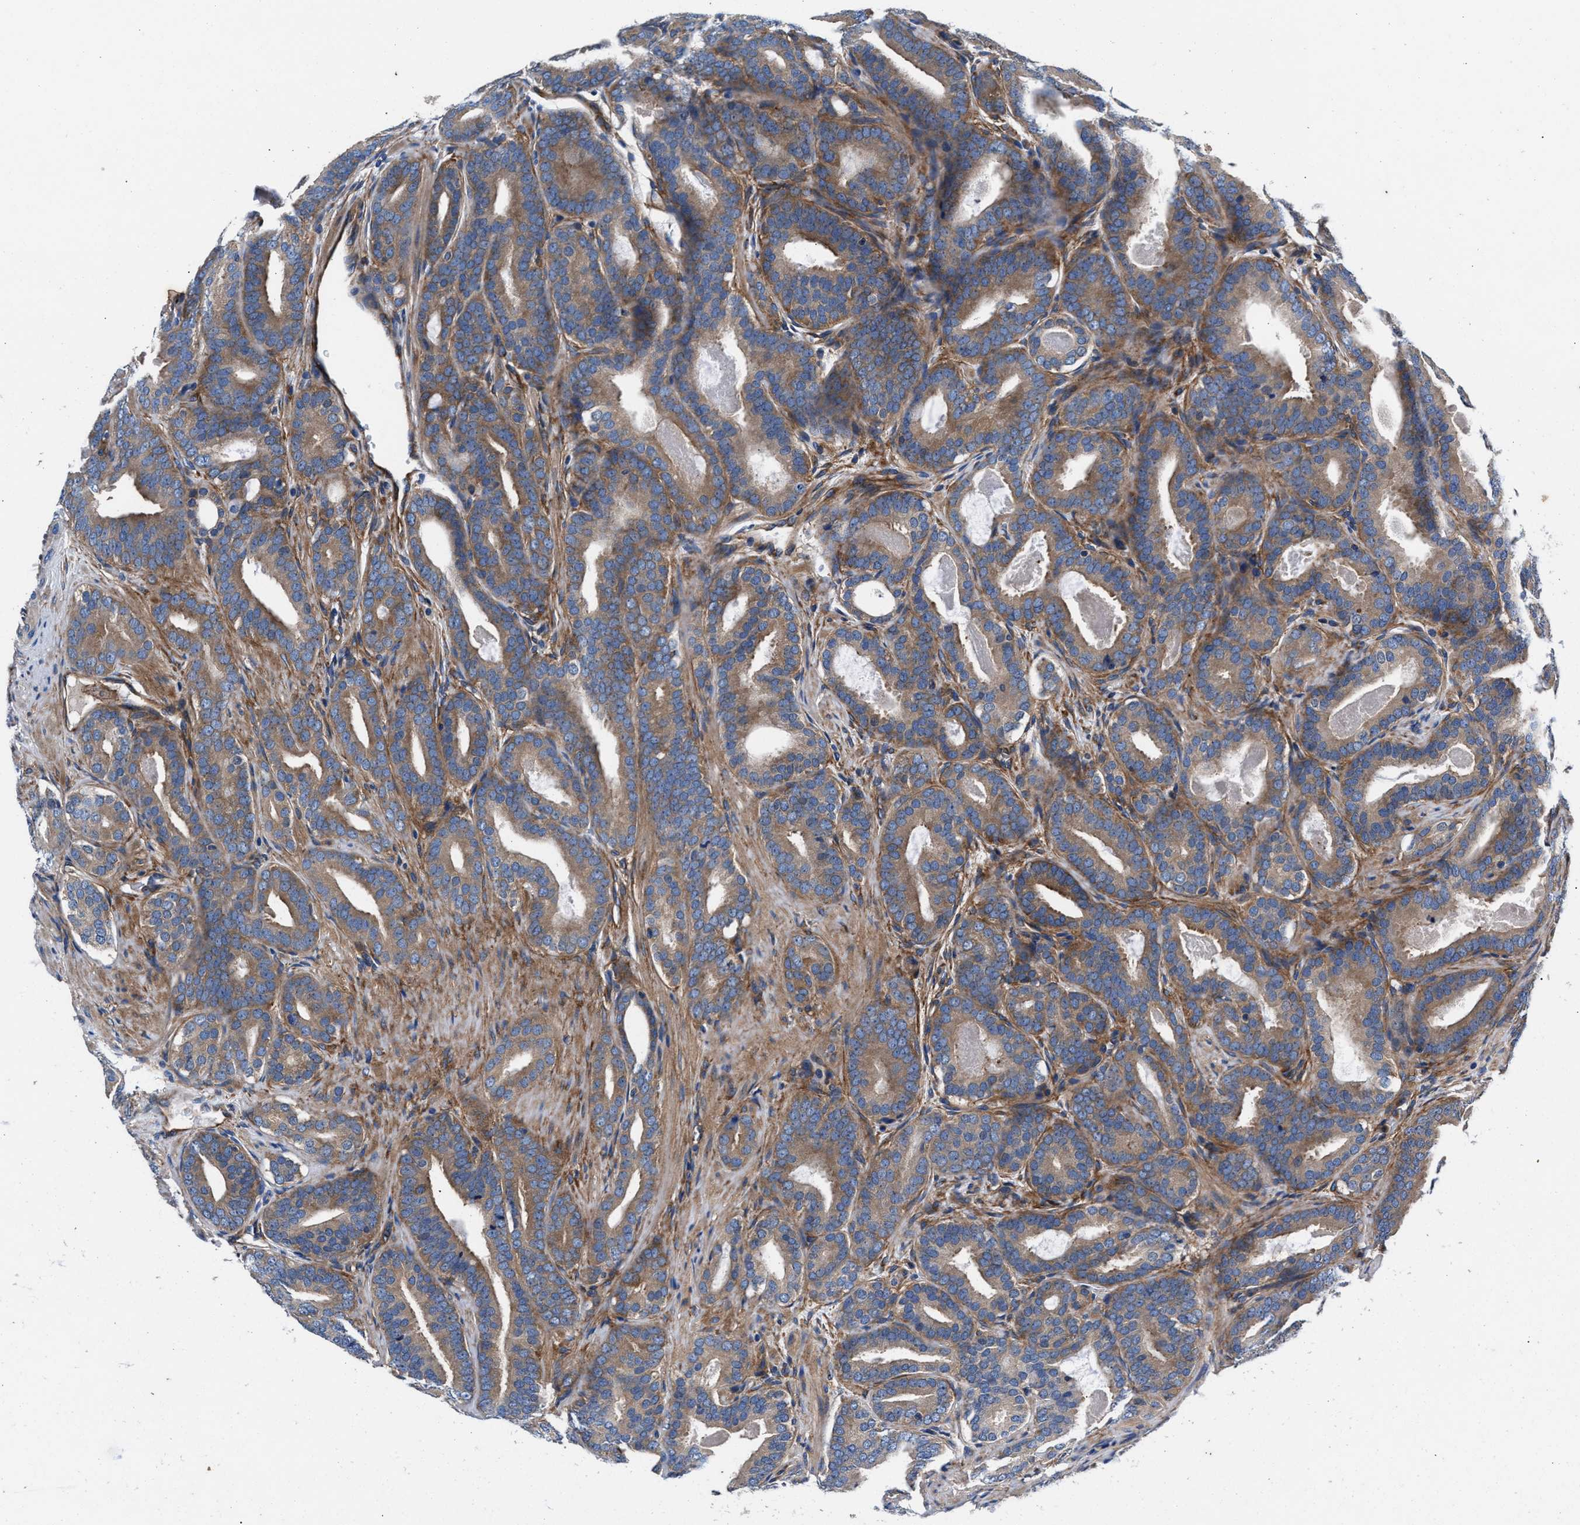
{"staining": {"intensity": "moderate", "quantity": ">75%", "location": "cytoplasmic/membranous"}, "tissue": "prostate cancer", "cell_type": "Tumor cells", "image_type": "cancer", "snomed": [{"axis": "morphology", "description": "Adenocarcinoma, High grade"}, {"axis": "topography", "description": "Prostate"}], "caption": "This is an image of immunohistochemistry (IHC) staining of high-grade adenocarcinoma (prostate), which shows moderate expression in the cytoplasmic/membranous of tumor cells.", "gene": "SH3GL1", "patient": {"sex": "male", "age": 60}}